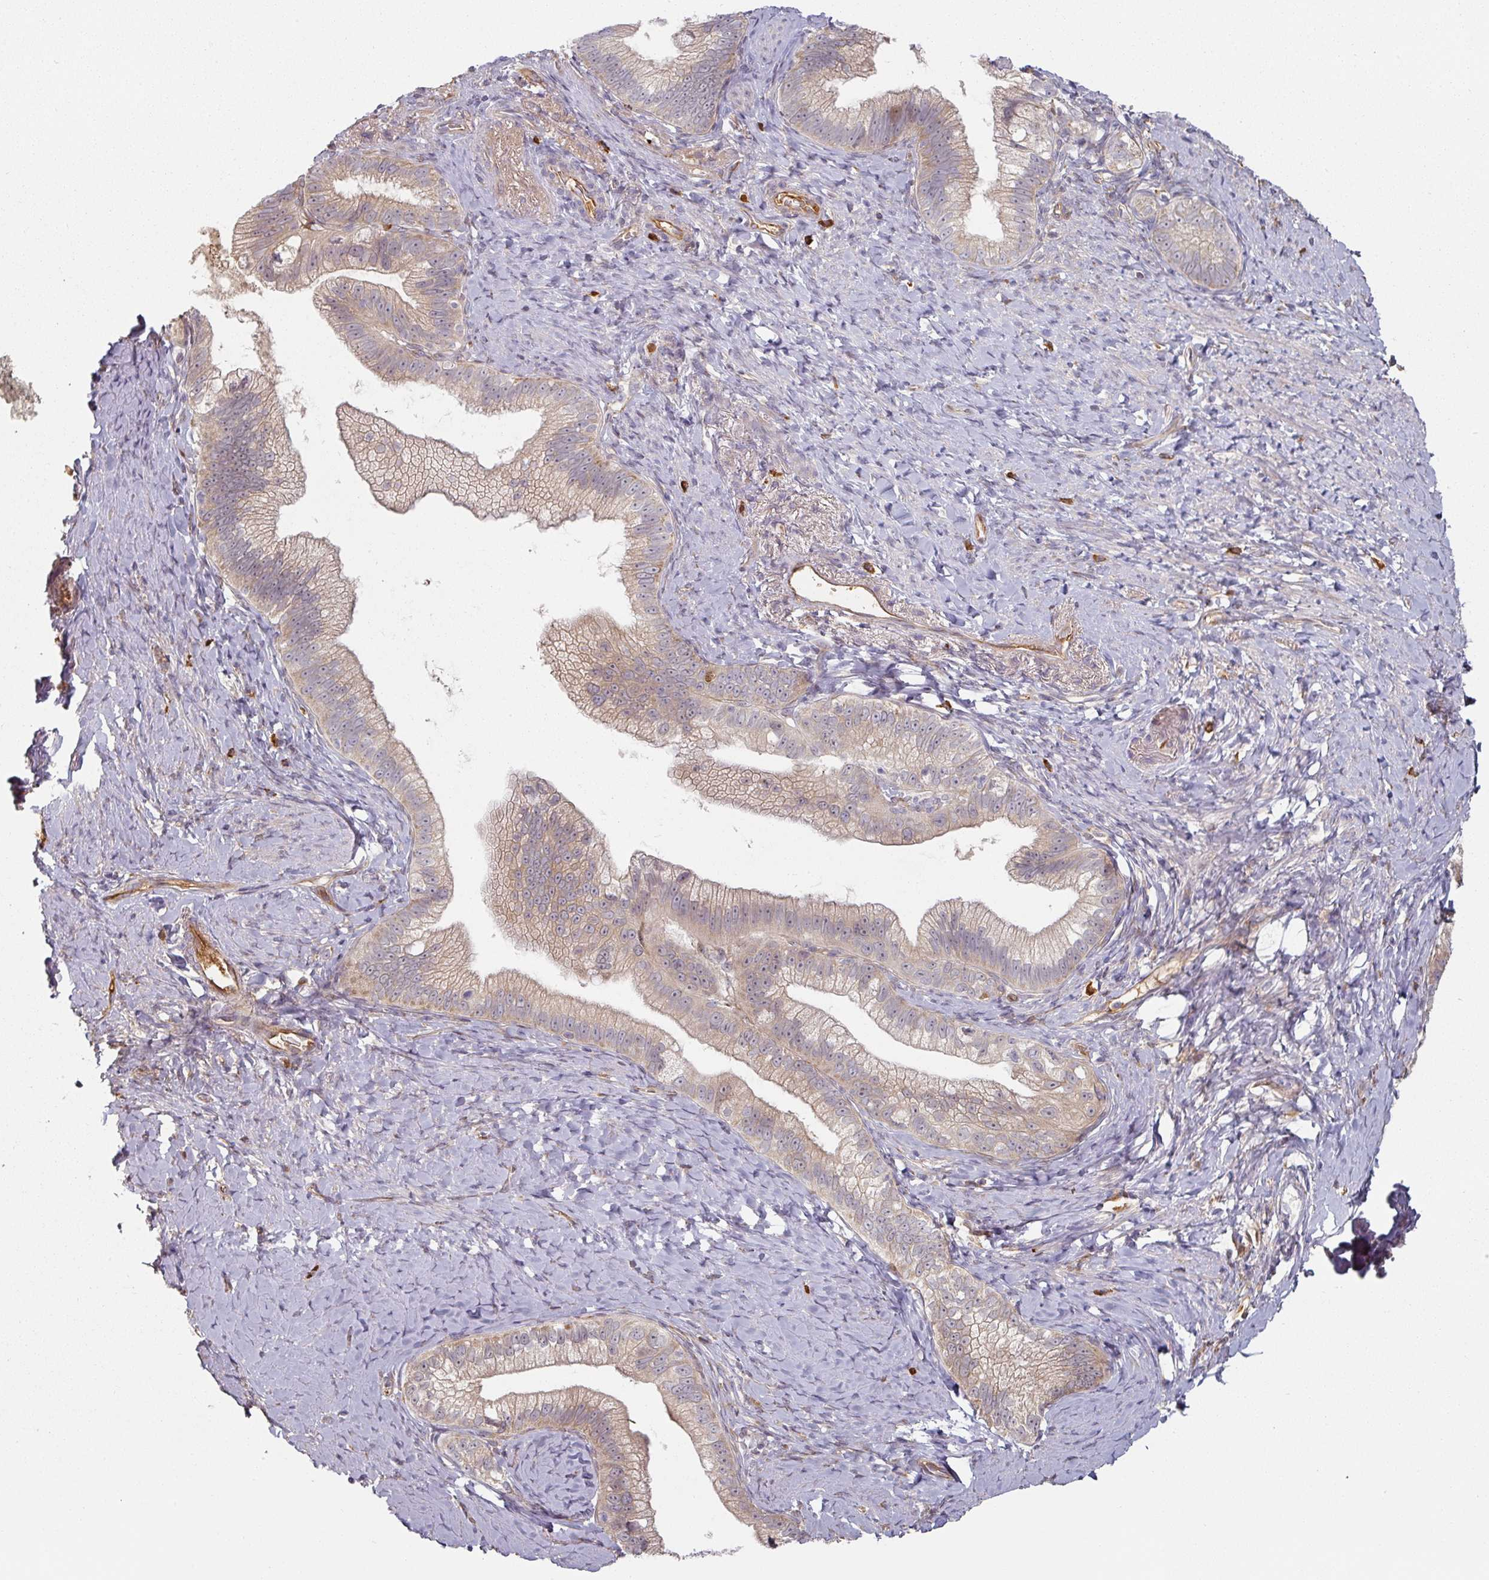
{"staining": {"intensity": "weak", "quantity": ">75%", "location": "cytoplasmic/membranous"}, "tissue": "pancreatic cancer", "cell_type": "Tumor cells", "image_type": "cancer", "snomed": [{"axis": "morphology", "description": "Adenocarcinoma, NOS"}, {"axis": "topography", "description": "Pancreas"}], "caption": "Human pancreatic adenocarcinoma stained with a brown dye exhibits weak cytoplasmic/membranous positive staining in approximately >75% of tumor cells.", "gene": "CEP78", "patient": {"sex": "male", "age": 70}}